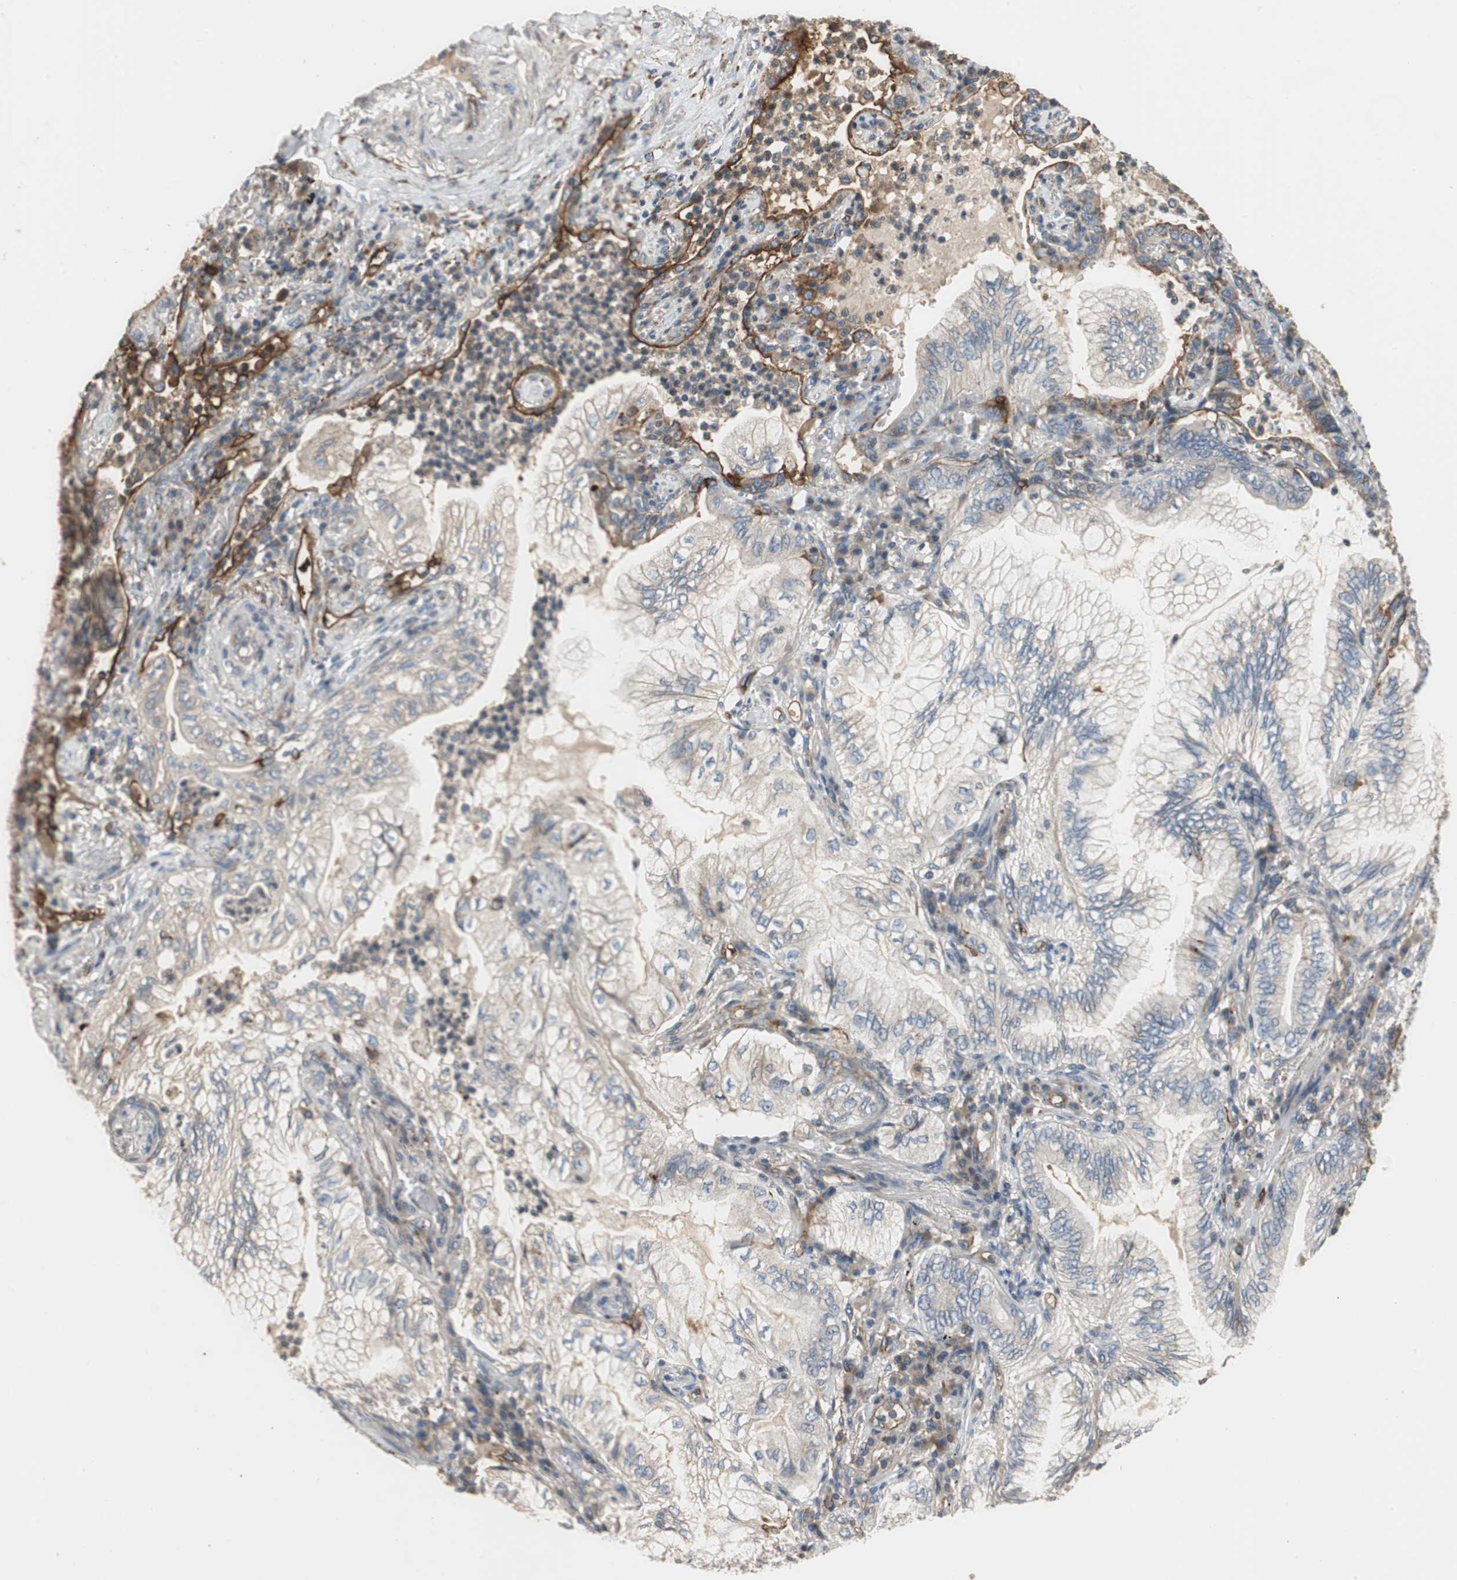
{"staining": {"intensity": "weak", "quantity": "<25%", "location": "cytoplasmic/membranous"}, "tissue": "lung cancer", "cell_type": "Tumor cells", "image_type": "cancer", "snomed": [{"axis": "morphology", "description": "Normal tissue, NOS"}, {"axis": "morphology", "description": "Adenocarcinoma, NOS"}, {"axis": "topography", "description": "Bronchus"}, {"axis": "topography", "description": "Lung"}], "caption": "Tumor cells show no significant staining in lung cancer (adenocarcinoma). (DAB immunohistochemistry (IHC), high magnification).", "gene": "ALPL", "patient": {"sex": "female", "age": 70}}